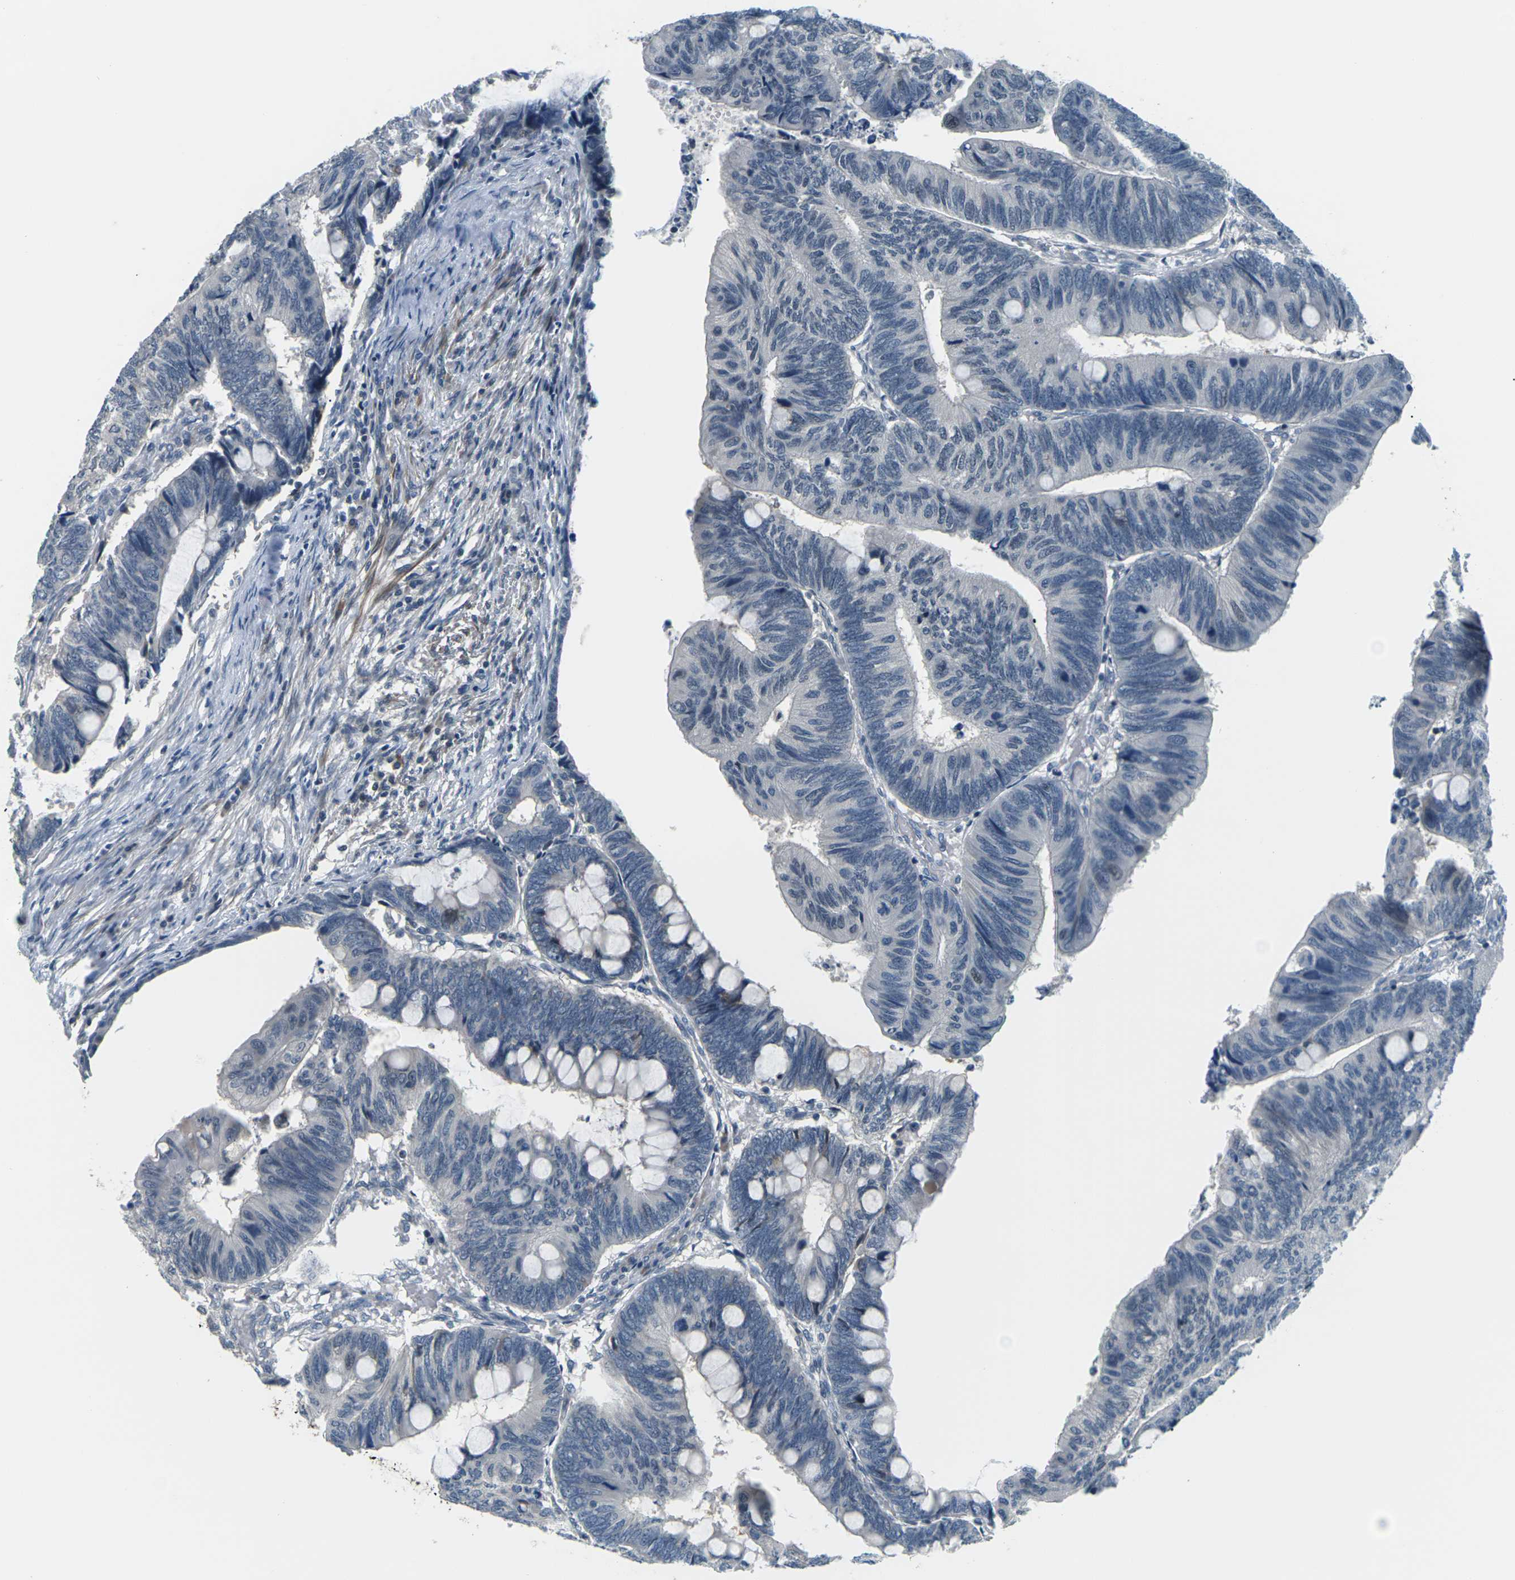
{"staining": {"intensity": "negative", "quantity": "none", "location": "none"}, "tissue": "colorectal cancer", "cell_type": "Tumor cells", "image_type": "cancer", "snomed": [{"axis": "morphology", "description": "Normal tissue, NOS"}, {"axis": "morphology", "description": "Adenocarcinoma, NOS"}, {"axis": "topography", "description": "Rectum"}, {"axis": "topography", "description": "Peripheral nerve tissue"}], "caption": "Histopathology image shows no significant protein staining in tumor cells of colorectal cancer (adenocarcinoma).", "gene": "SLC13A3", "patient": {"sex": "male", "age": 92}}